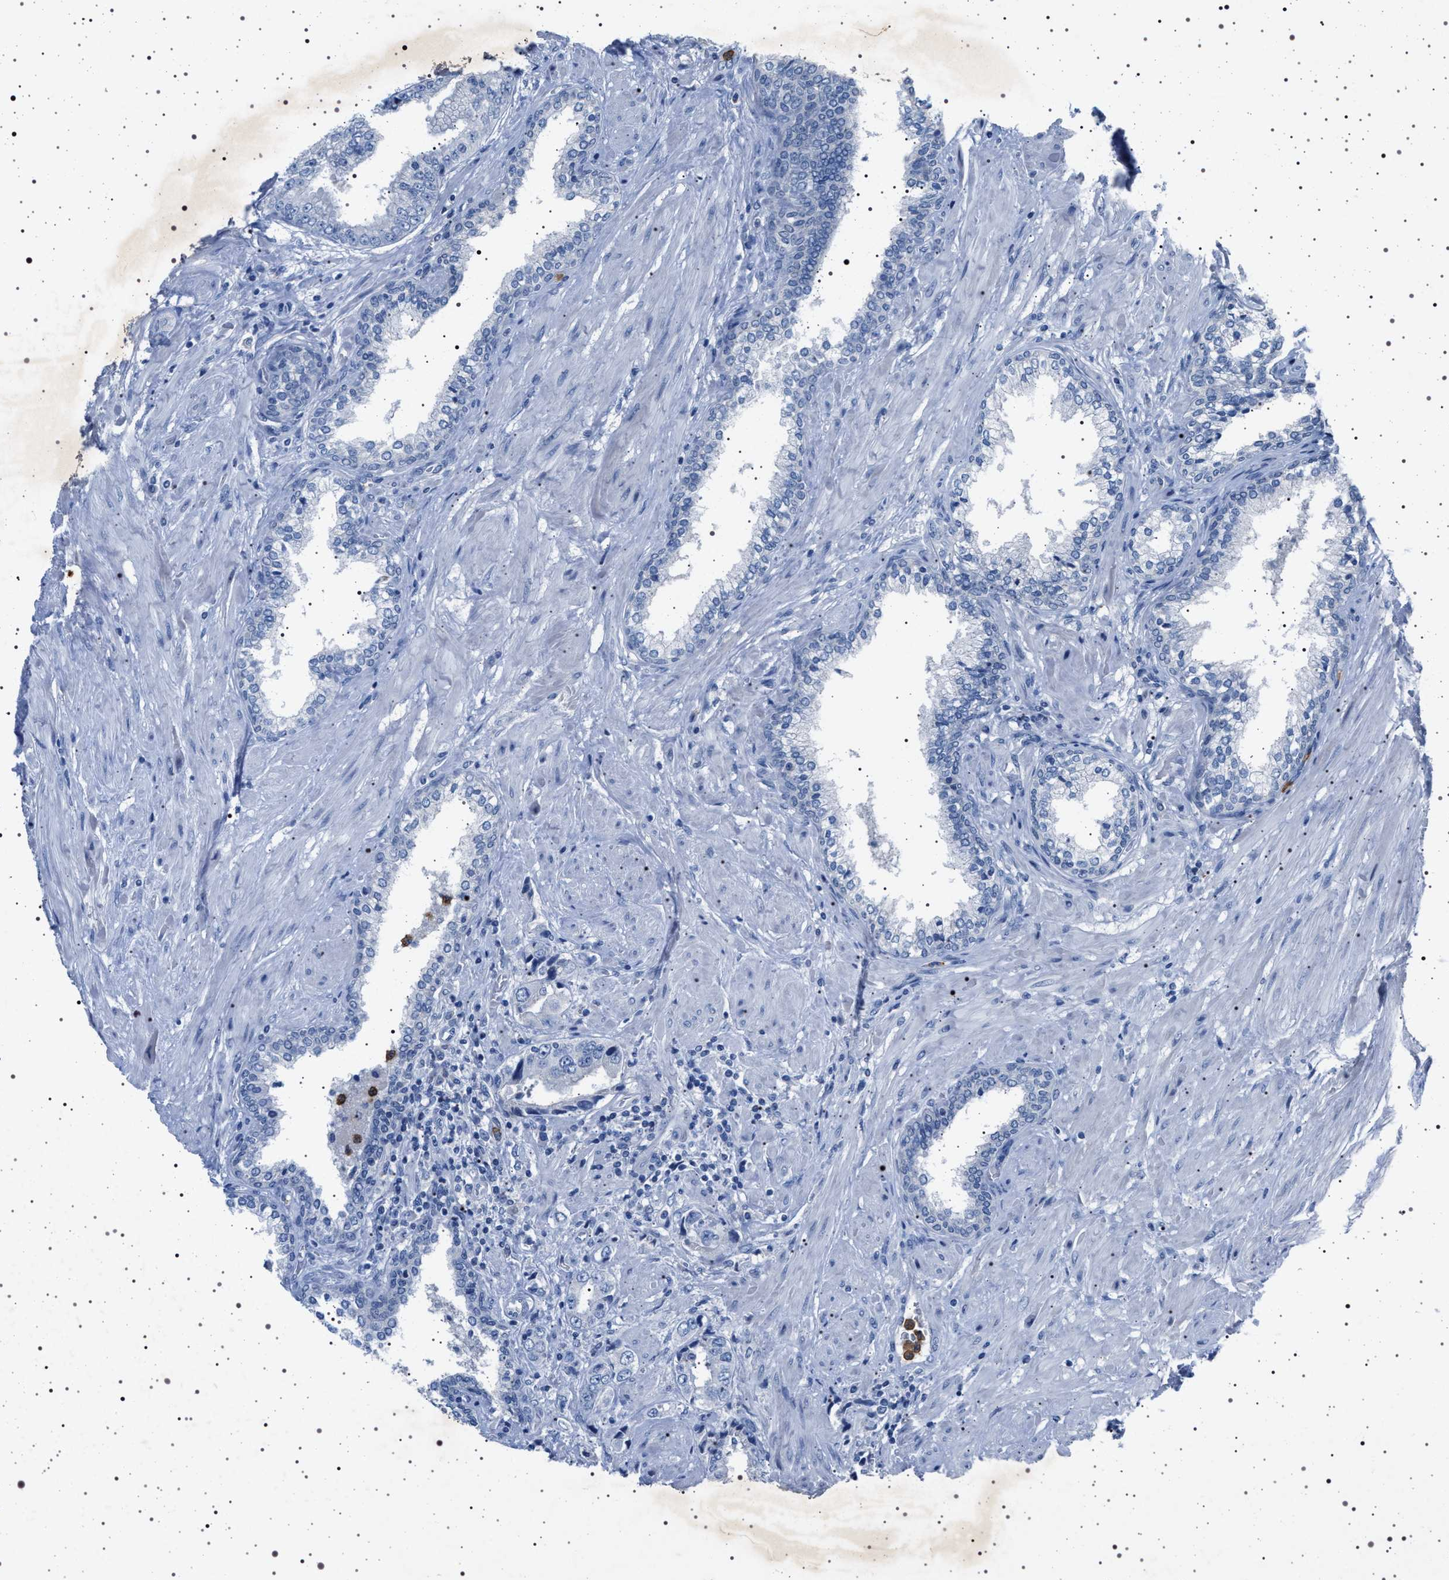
{"staining": {"intensity": "negative", "quantity": "none", "location": "none"}, "tissue": "prostate cancer", "cell_type": "Tumor cells", "image_type": "cancer", "snomed": [{"axis": "morphology", "description": "Adenocarcinoma, High grade"}, {"axis": "topography", "description": "Prostate"}], "caption": "This photomicrograph is of prostate cancer (adenocarcinoma (high-grade)) stained with immunohistochemistry to label a protein in brown with the nuclei are counter-stained blue. There is no staining in tumor cells.", "gene": "NAT9", "patient": {"sex": "male", "age": 61}}